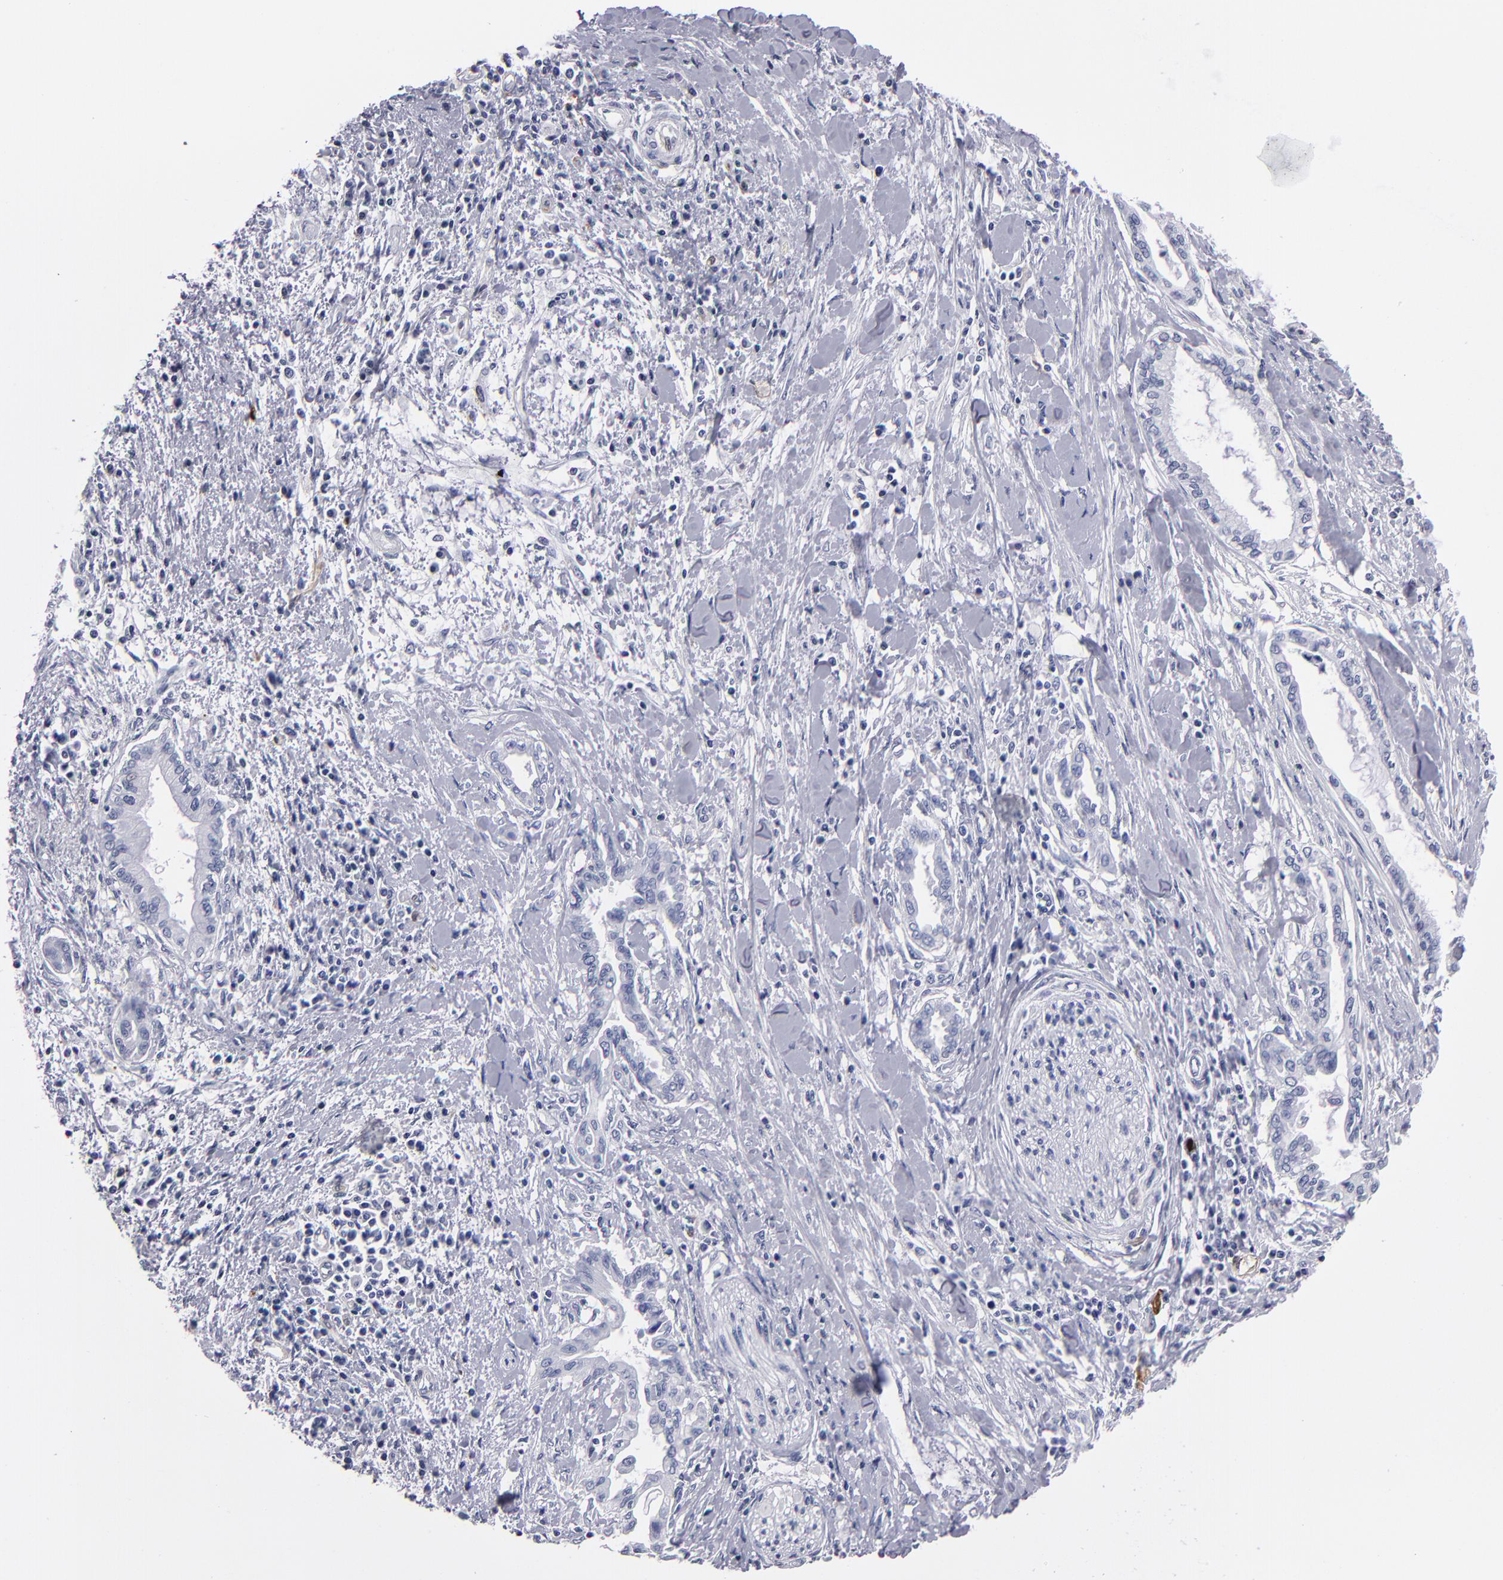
{"staining": {"intensity": "negative", "quantity": "none", "location": "none"}, "tissue": "pancreatic cancer", "cell_type": "Tumor cells", "image_type": "cancer", "snomed": [{"axis": "morphology", "description": "Adenocarcinoma, NOS"}, {"axis": "topography", "description": "Pancreas"}], "caption": "Adenocarcinoma (pancreatic) stained for a protein using IHC demonstrates no staining tumor cells.", "gene": "FABP4", "patient": {"sex": "female", "age": 64}}